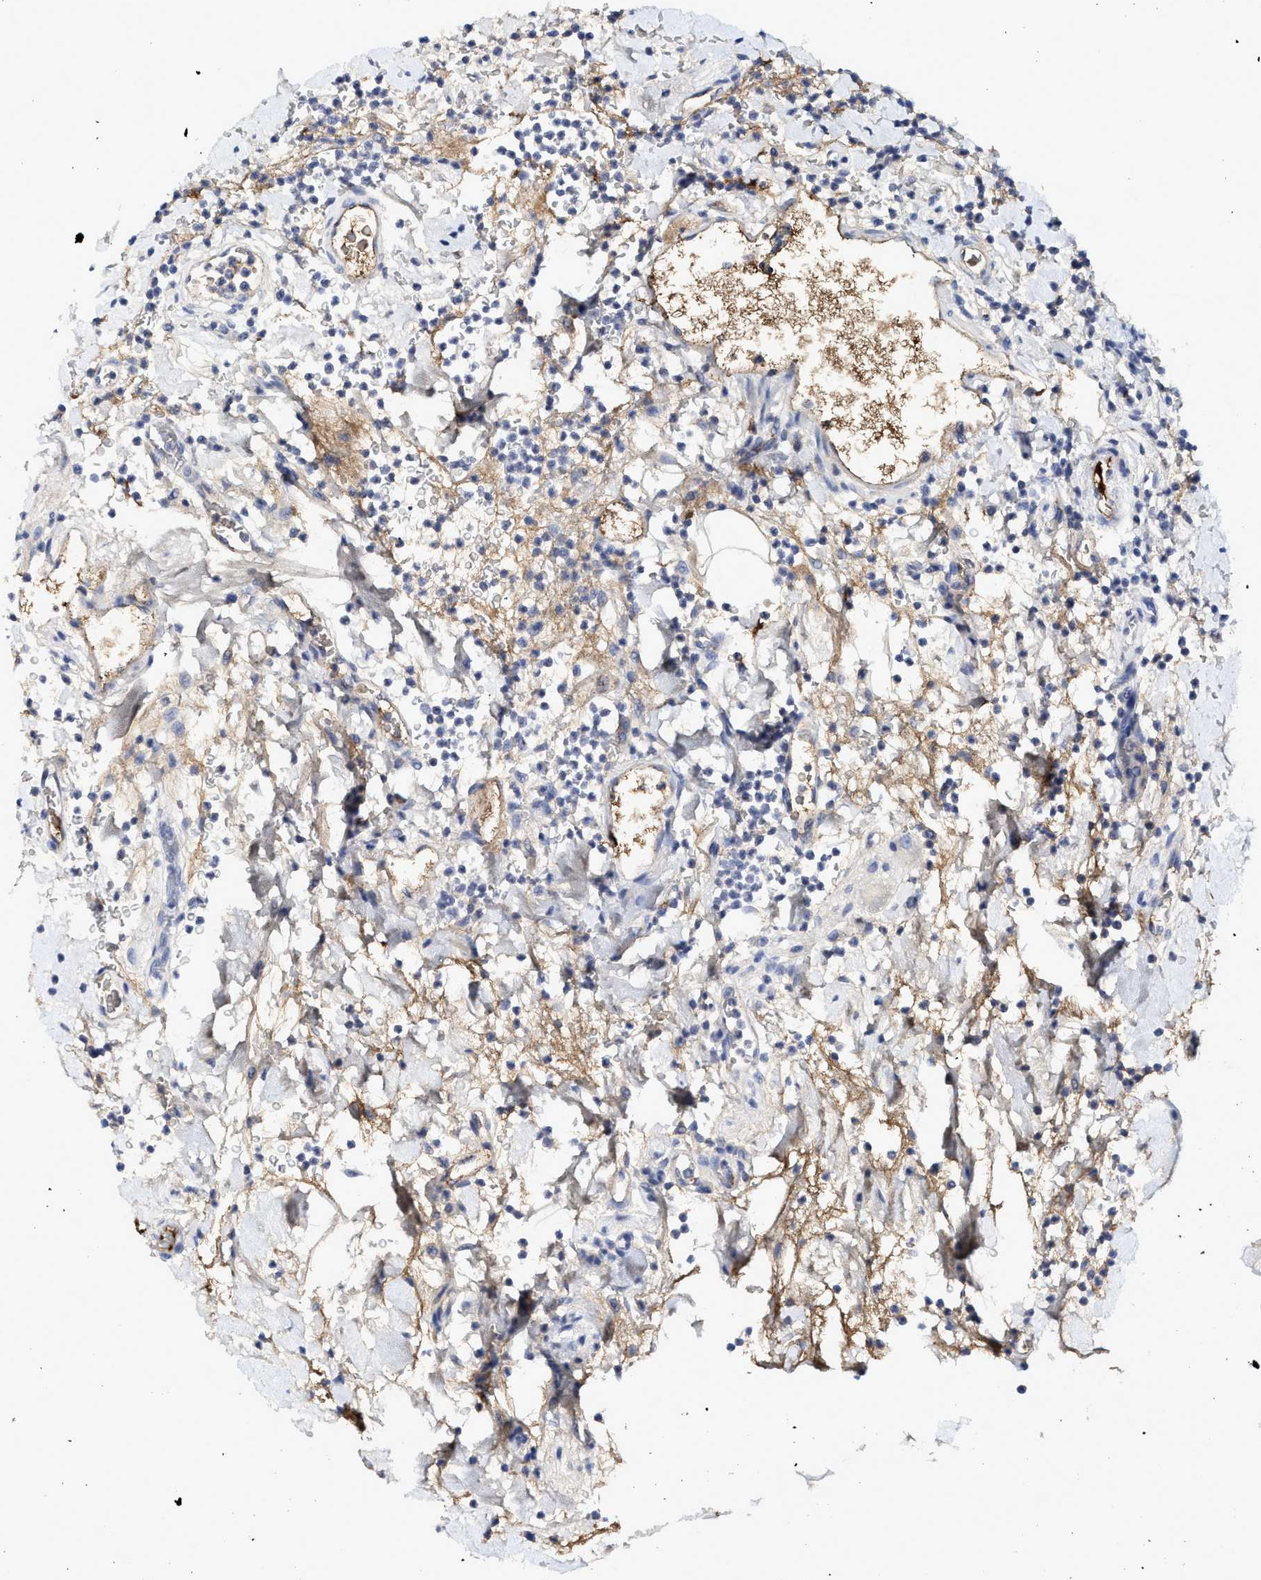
{"staining": {"intensity": "negative", "quantity": "none", "location": "none"}, "tissue": "stomach", "cell_type": "Glandular cells", "image_type": "normal", "snomed": [{"axis": "morphology", "description": "Normal tissue, NOS"}, {"axis": "topography", "description": "Stomach, upper"}], "caption": "Glandular cells show no significant protein positivity in normal stomach.", "gene": "C2", "patient": {"sex": "male", "age": 68}}